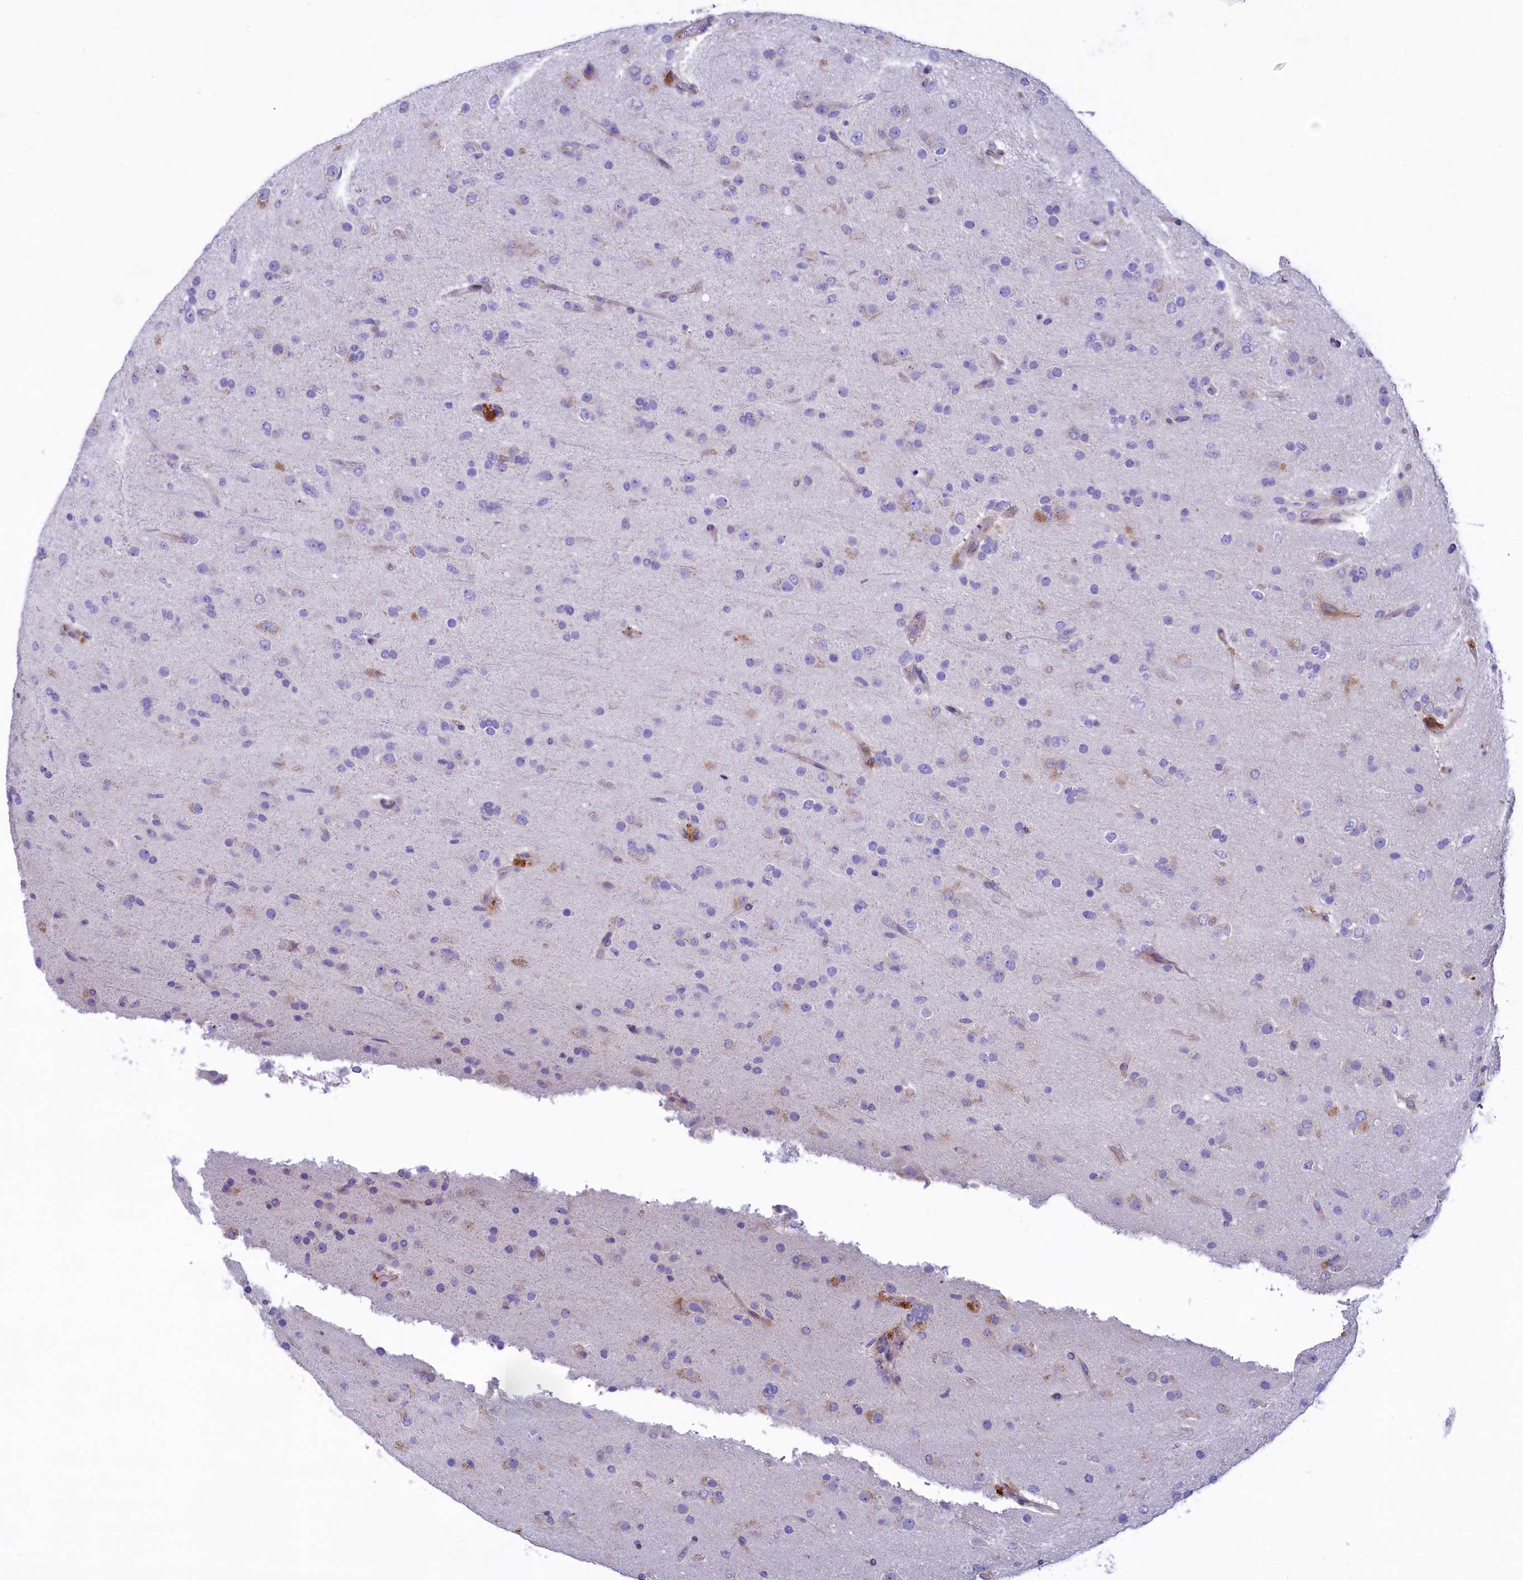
{"staining": {"intensity": "negative", "quantity": "none", "location": "none"}, "tissue": "glioma", "cell_type": "Tumor cells", "image_type": "cancer", "snomed": [{"axis": "morphology", "description": "Glioma, malignant, Low grade"}, {"axis": "topography", "description": "Brain"}], "caption": "The immunohistochemistry (IHC) image has no significant expression in tumor cells of glioma tissue. The staining is performed using DAB (3,3'-diaminobenzidine) brown chromogen with nuclei counter-stained in using hematoxylin.", "gene": "KRBOX5", "patient": {"sex": "male", "age": 65}}